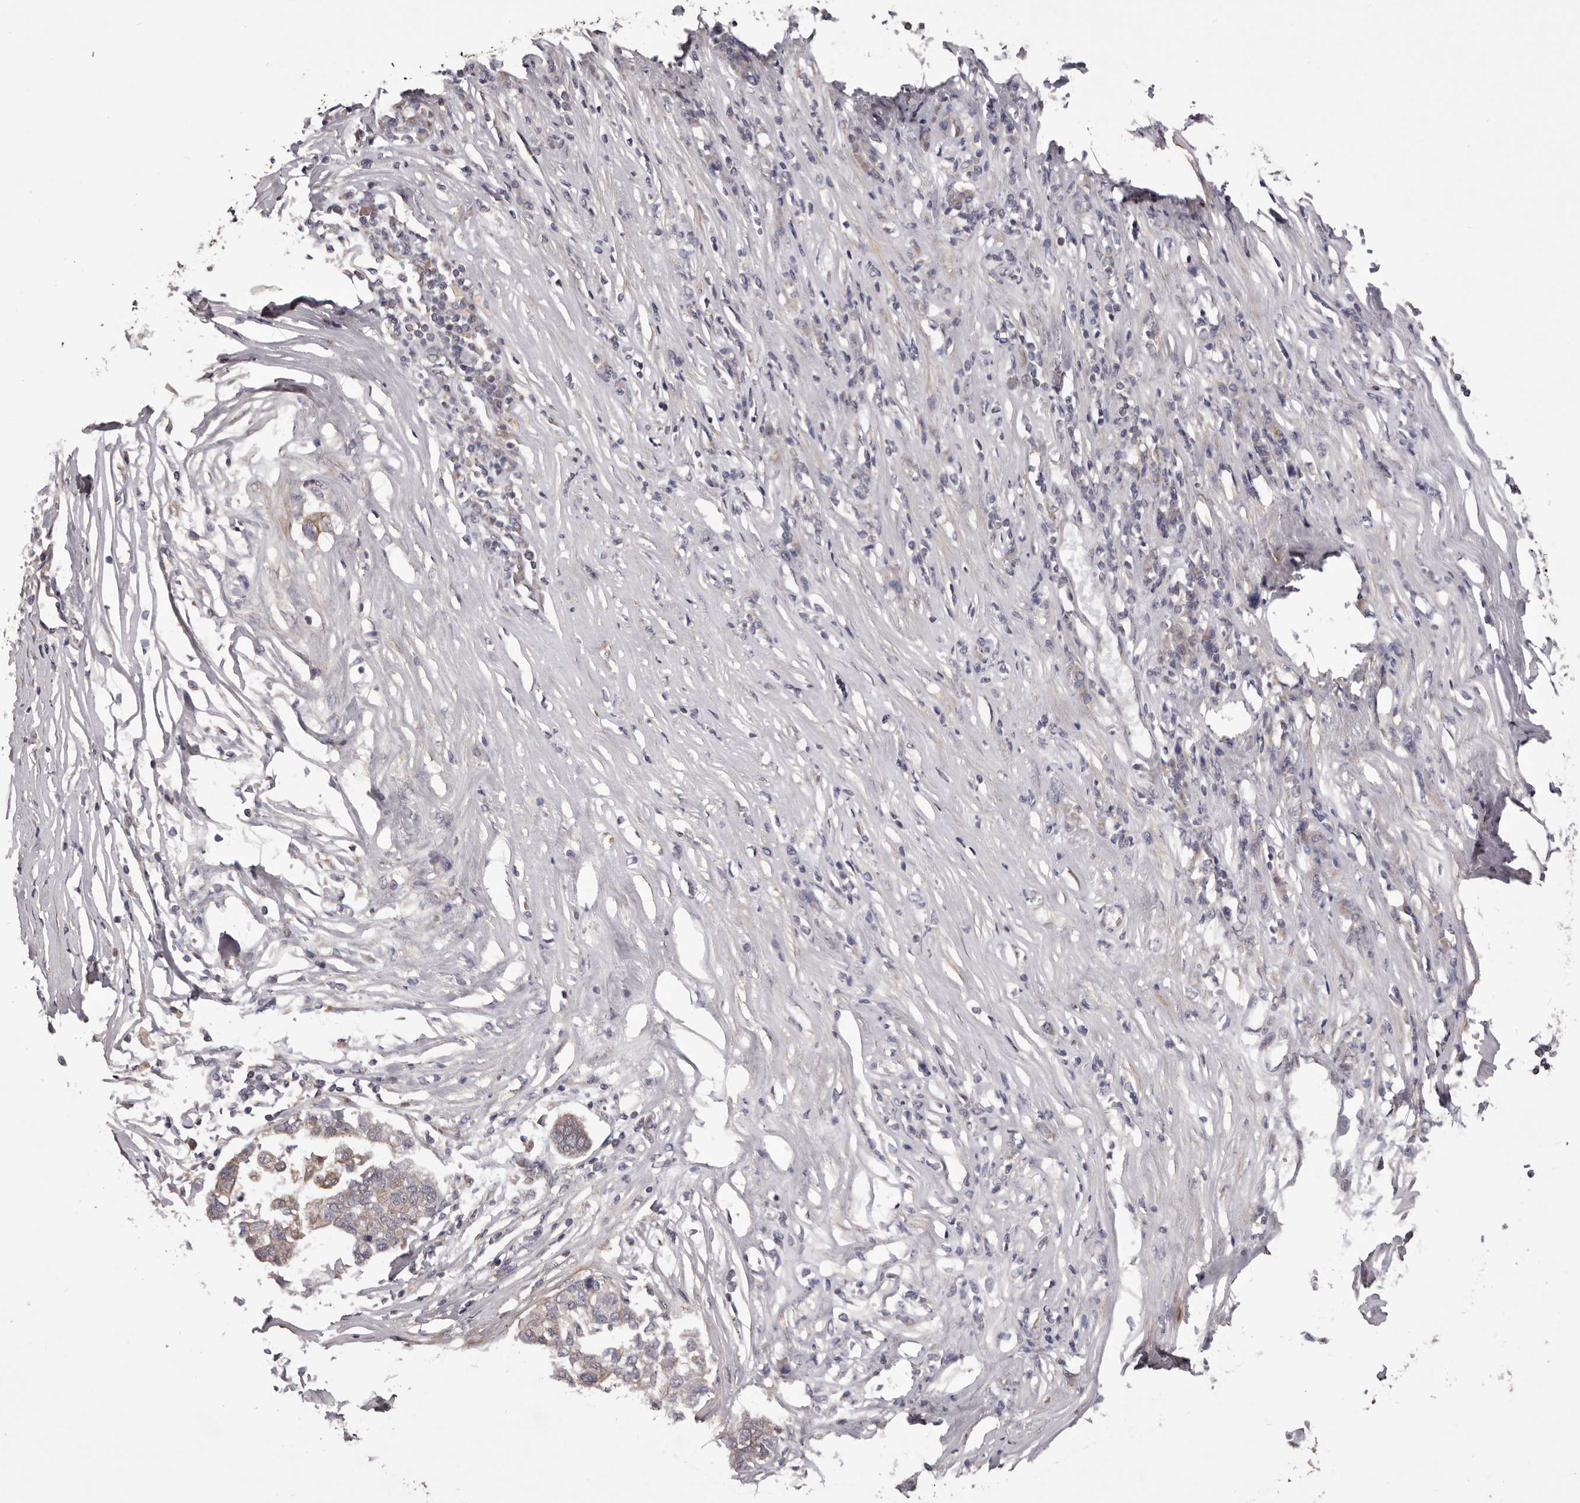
{"staining": {"intensity": "moderate", "quantity": "<25%", "location": "cytoplasmic/membranous"}, "tissue": "pancreatic cancer", "cell_type": "Tumor cells", "image_type": "cancer", "snomed": [{"axis": "morphology", "description": "Adenocarcinoma, NOS"}, {"axis": "topography", "description": "Pancreas"}], "caption": "Tumor cells demonstrate low levels of moderate cytoplasmic/membranous expression in approximately <25% of cells in pancreatic cancer.", "gene": "CELF3", "patient": {"sex": "female", "age": 61}}